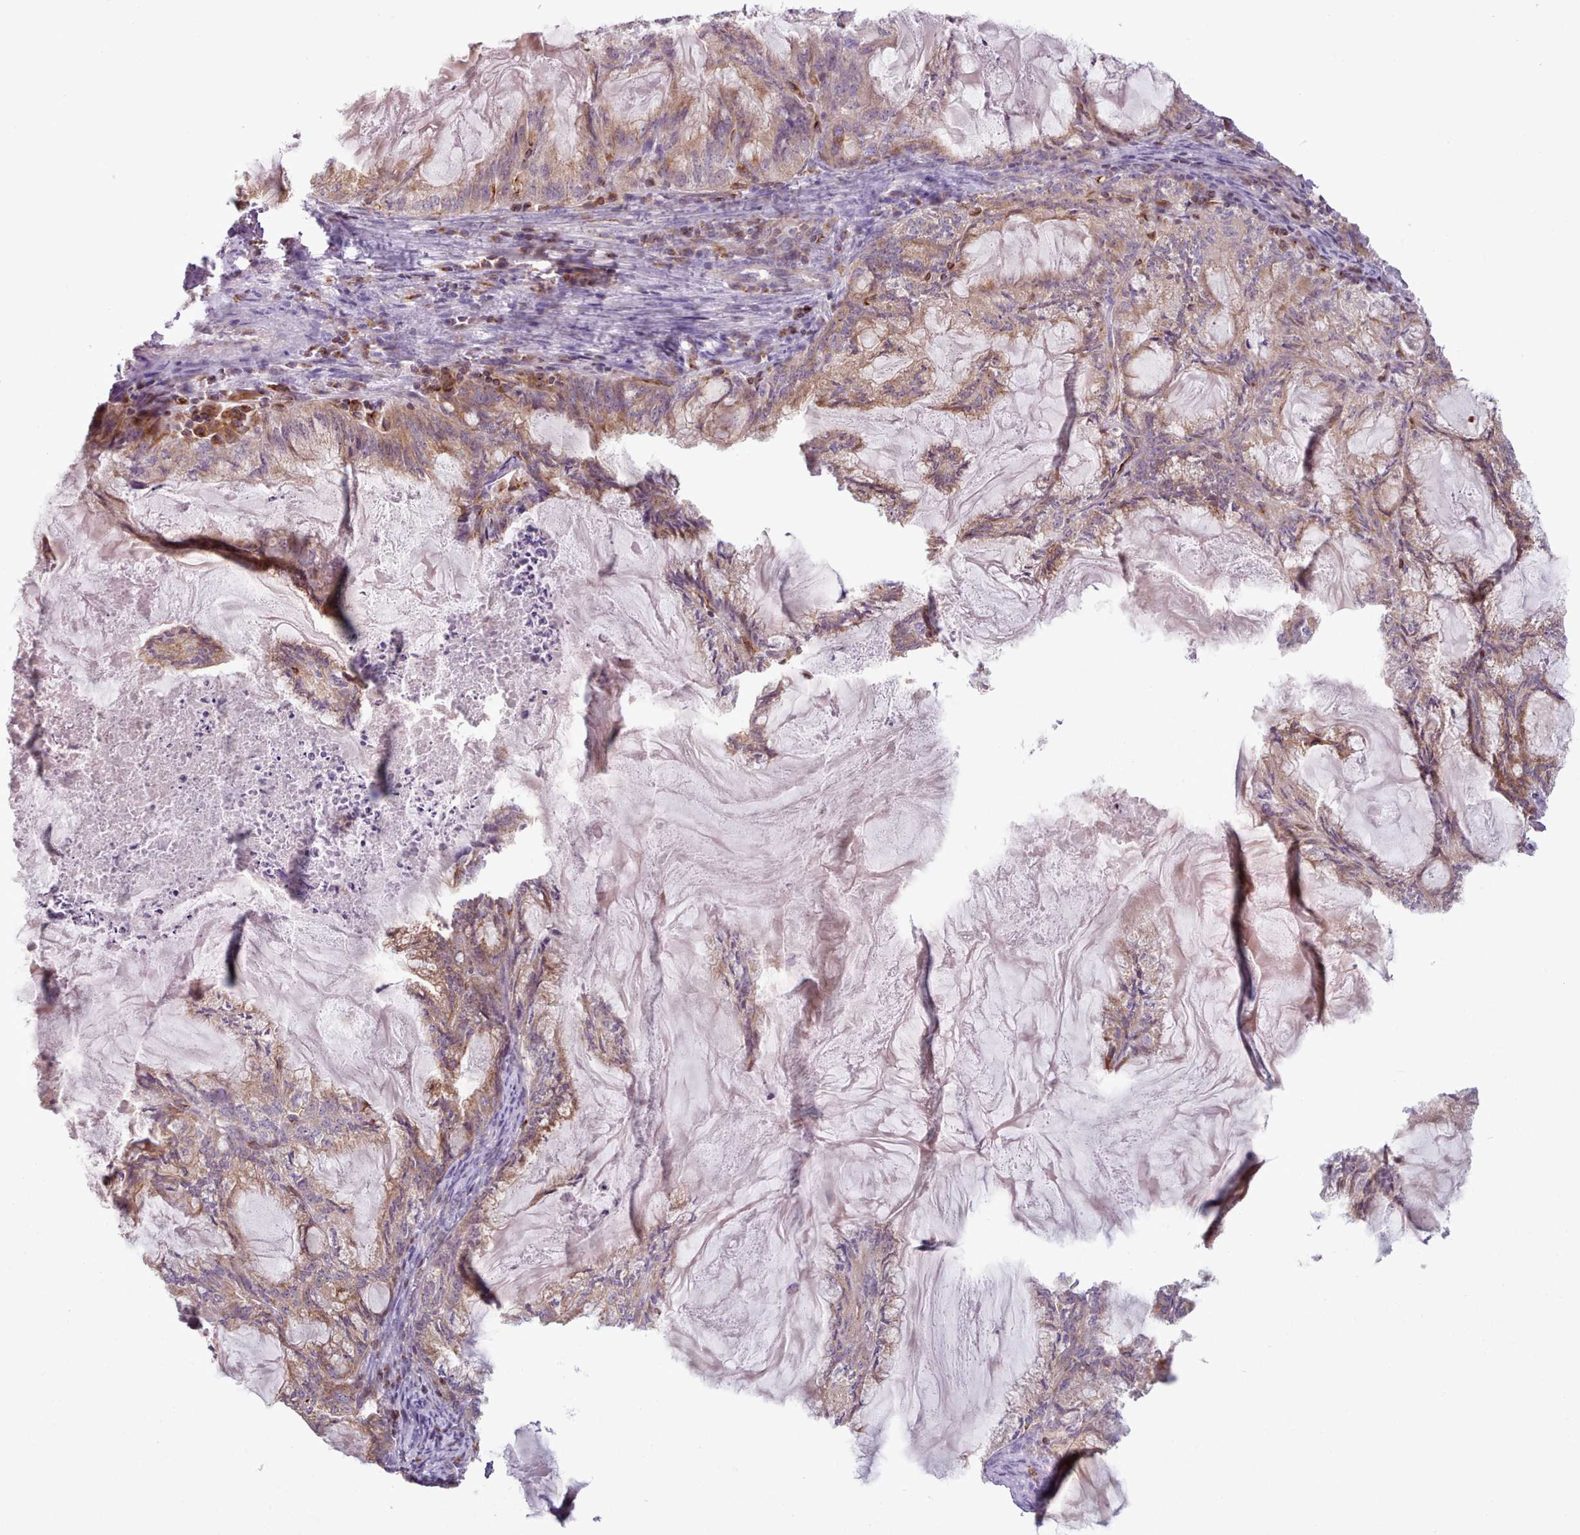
{"staining": {"intensity": "weak", "quantity": ">75%", "location": "cytoplasmic/membranous"}, "tissue": "endometrial cancer", "cell_type": "Tumor cells", "image_type": "cancer", "snomed": [{"axis": "morphology", "description": "Adenocarcinoma, NOS"}, {"axis": "topography", "description": "Endometrium"}], "caption": "Immunohistochemical staining of human endometrial adenocarcinoma reveals low levels of weak cytoplasmic/membranous expression in about >75% of tumor cells.", "gene": "CRYBG1", "patient": {"sex": "female", "age": 86}}